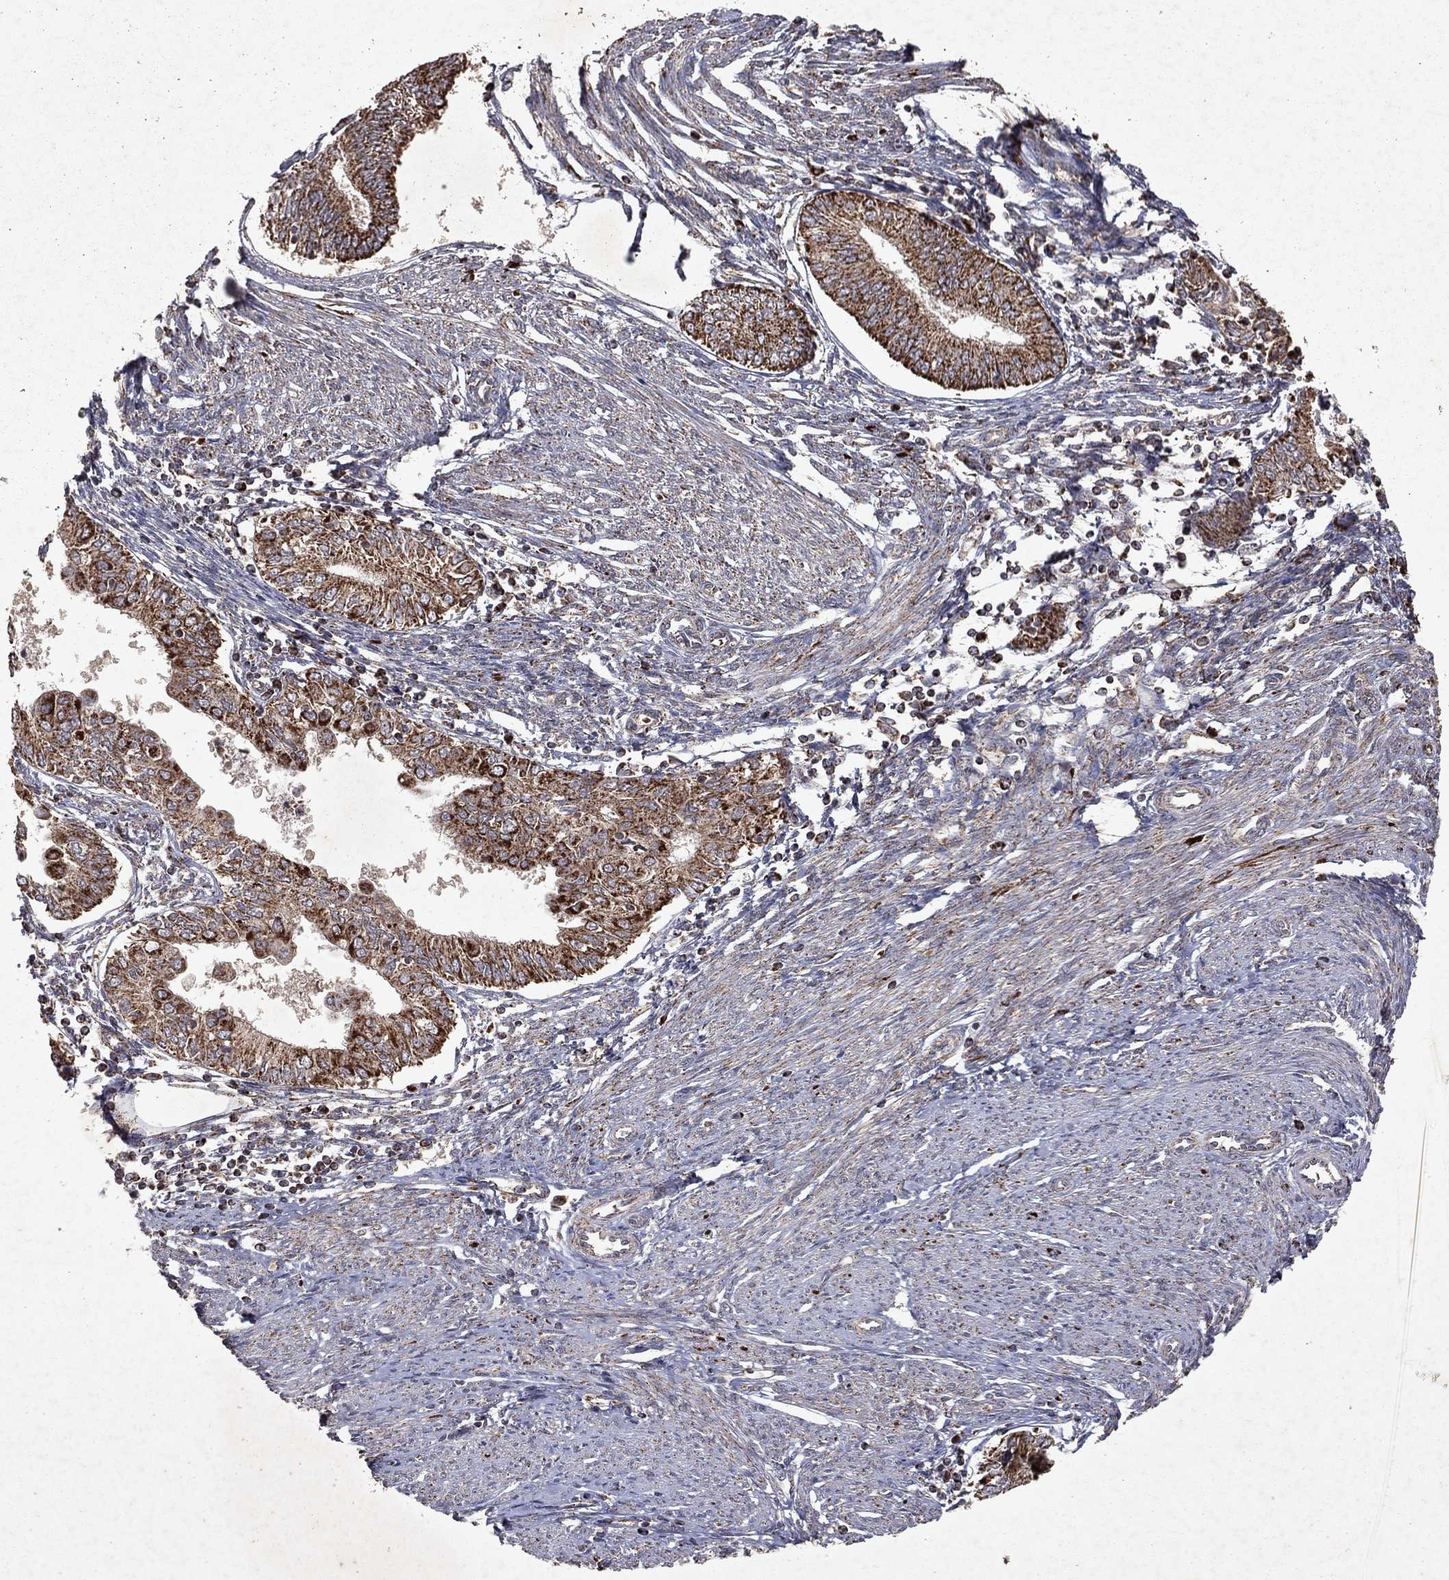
{"staining": {"intensity": "strong", "quantity": ">75%", "location": "cytoplasmic/membranous"}, "tissue": "endometrial cancer", "cell_type": "Tumor cells", "image_type": "cancer", "snomed": [{"axis": "morphology", "description": "Adenocarcinoma, NOS"}, {"axis": "topography", "description": "Endometrium"}], "caption": "This image exhibits immunohistochemistry (IHC) staining of human endometrial cancer, with high strong cytoplasmic/membranous staining in about >75% of tumor cells.", "gene": "PYROXD2", "patient": {"sex": "female", "age": 68}}